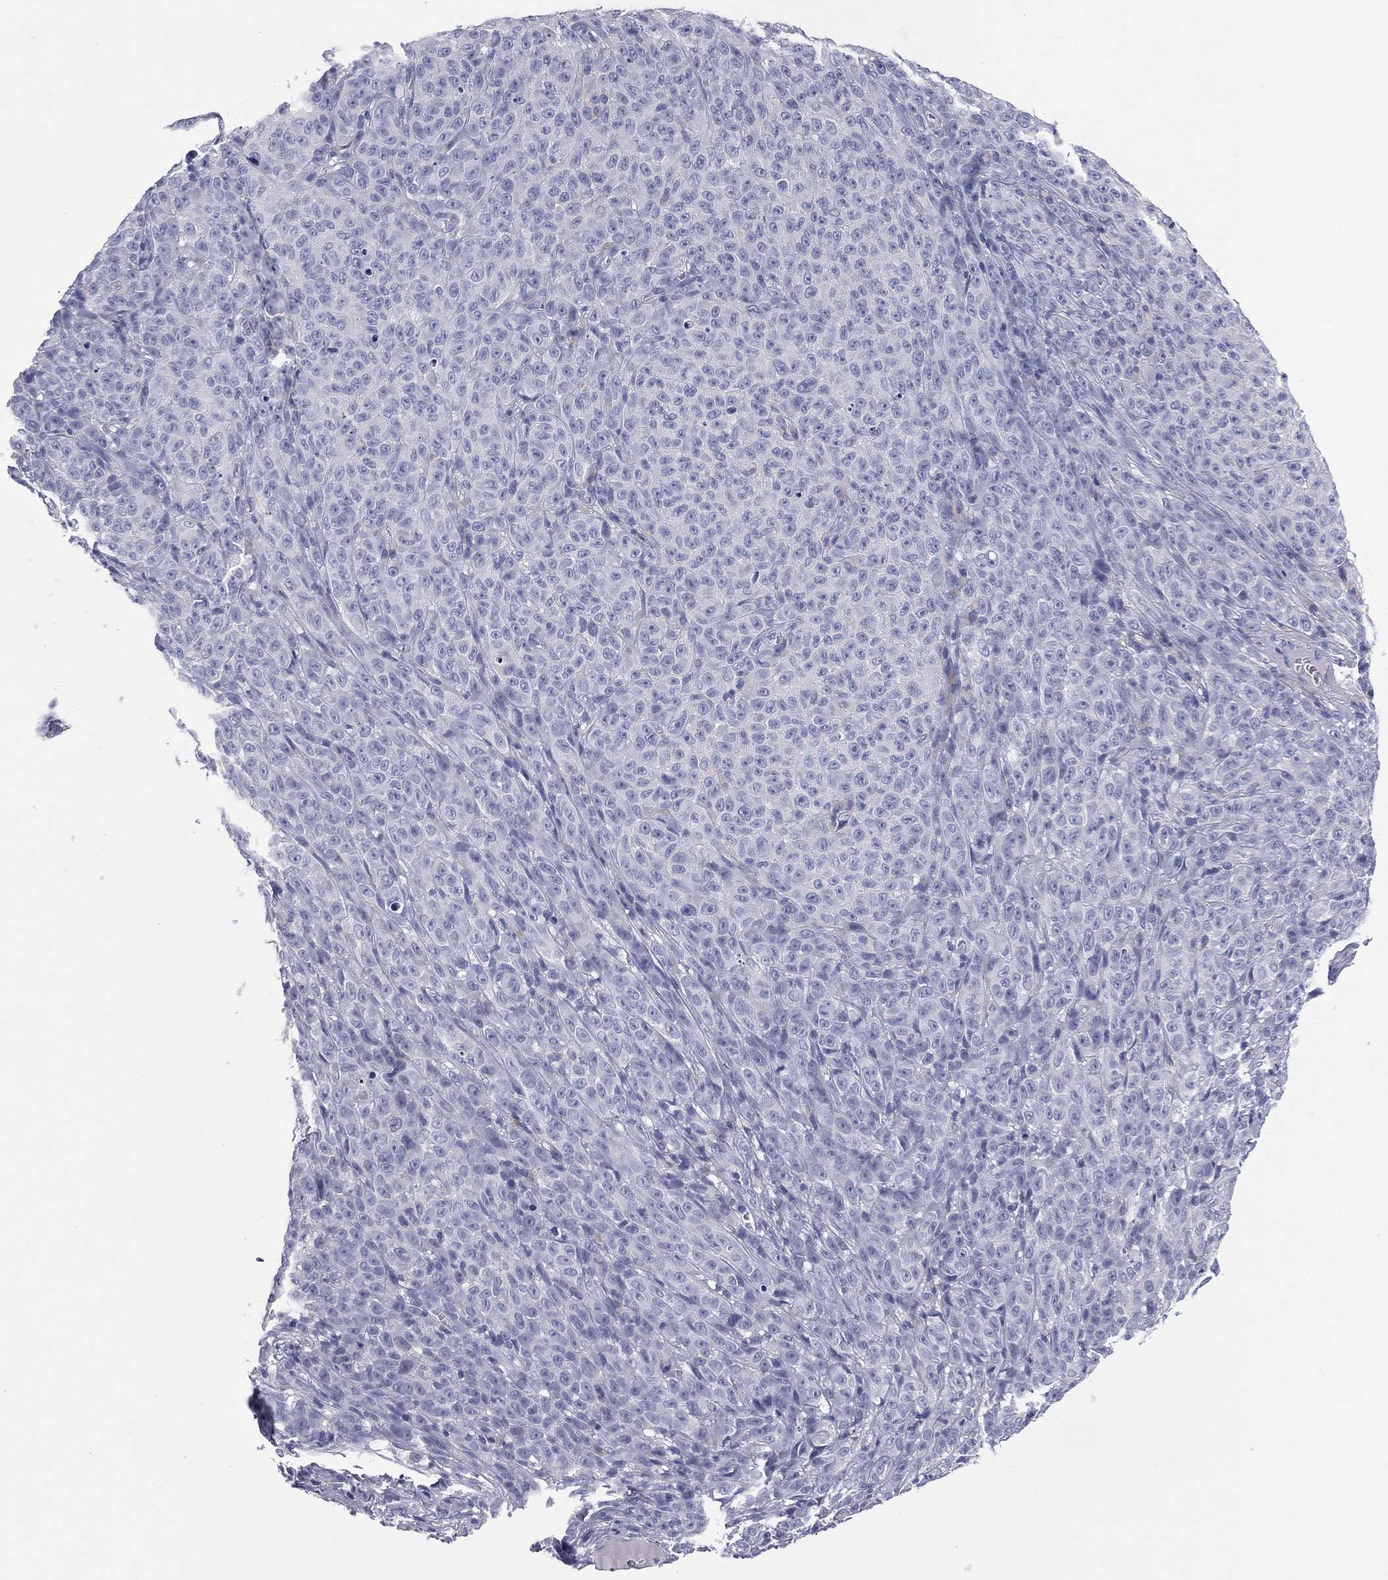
{"staining": {"intensity": "negative", "quantity": "none", "location": "none"}, "tissue": "melanoma", "cell_type": "Tumor cells", "image_type": "cancer", "snomed": [{"axis": "morphology", "description": "Malignant melanoma, NOS"}, {"axis": "topography", "description": "Skin"}], "caption": "Immunohistochemistry (IHC) of melanoma displays no positivity in tumor cells.", "gene": "MLN", "patient": {"sex": "female", "age": 82}}